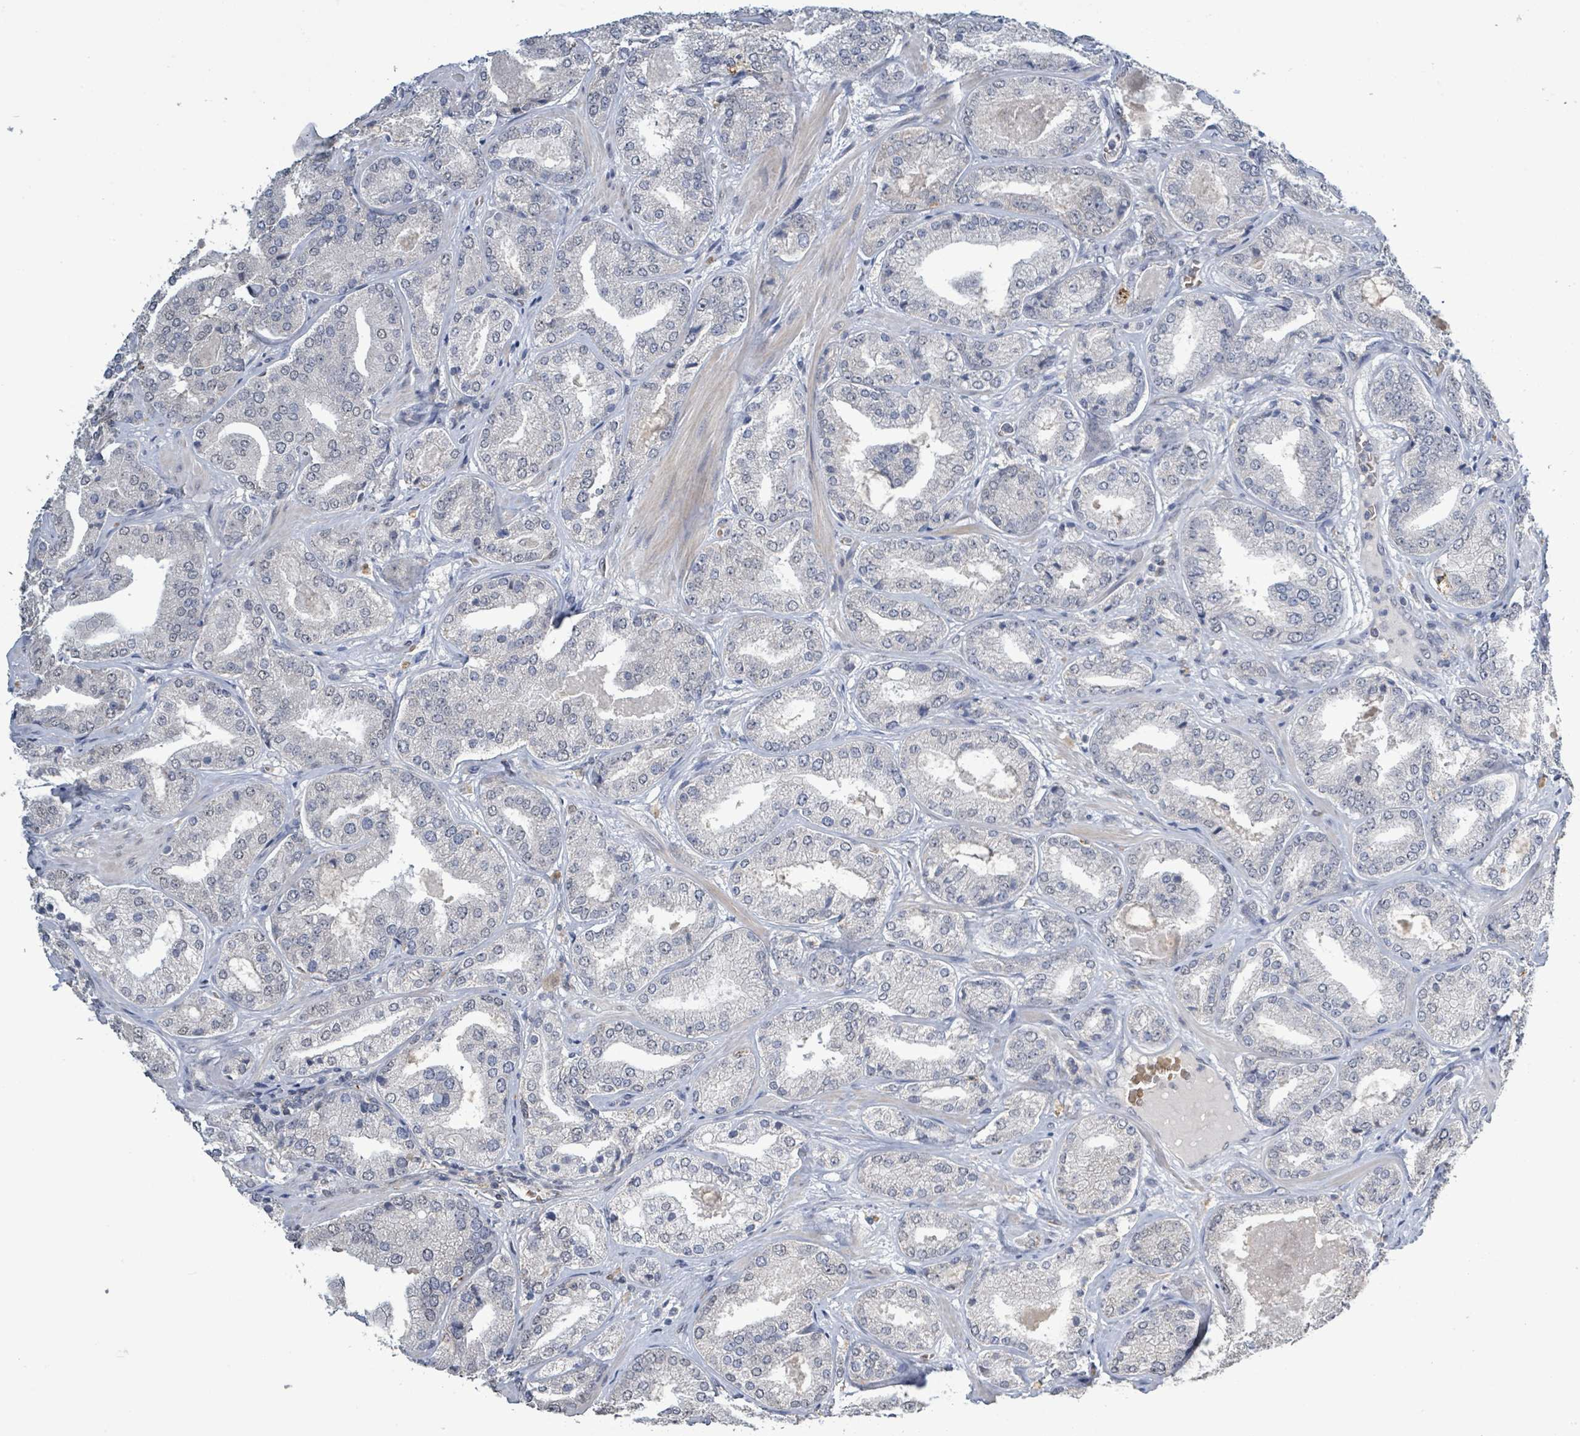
{"staining": {"intensity": "negative", "quantity": "none", "location": "none"}, "tissue": "prostate cancer", "cell_type": "Tumor cells", "image_type": "cancer", "snomed": [{"axis": "morphology", "description": "Adenocarcinoma, High grade"}, {"axis": "topography", "description": "Prostate"}], "caption": "Immunohistochemical staining of human prostate adenocarcinoma (high-grade) reveals no significant positivity in tumor cells.", "gene": "SEBOX", "patient": {"sex": "male", "age": 63}}